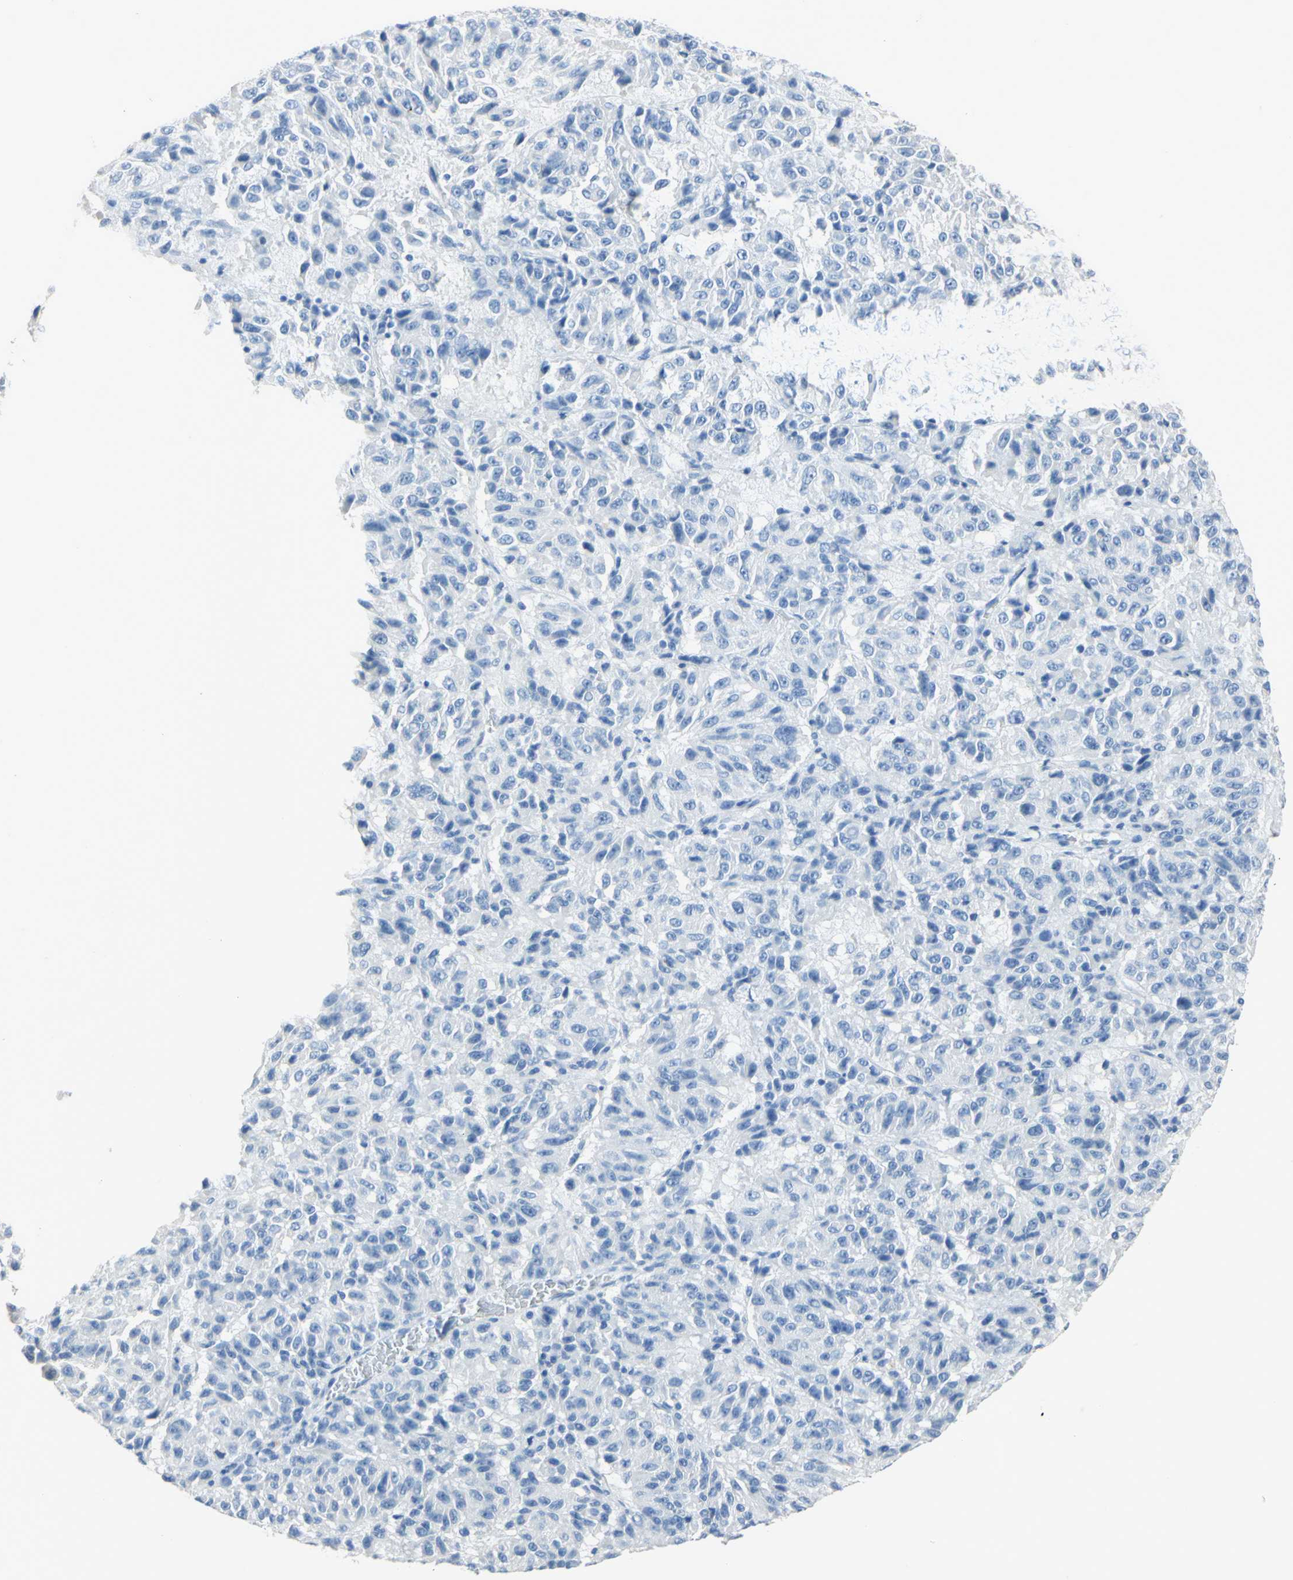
{"staining": {"intensity": "negative", "quantity": "none", "location": "none"}, "tissue": "melanoma", "cell_type": "Tumor cells", "image_type": "cancer", "snomed": [{"axis": "morphology", "description": "Malignant melanoma, Metastatic site"}, {"axis": "topography", "description": "Lung"}], "caption": "The histopathology image exhibits no staining of tumor cells in malignant melanoma (metastatic site). The staining is performed using DAB (3,3'-diaminobenzidine) brown chromogen with nuclei counter-stained in using hematoxylin.", "gene": "CA3", "patient": {"sex": "male", "age": 64}}